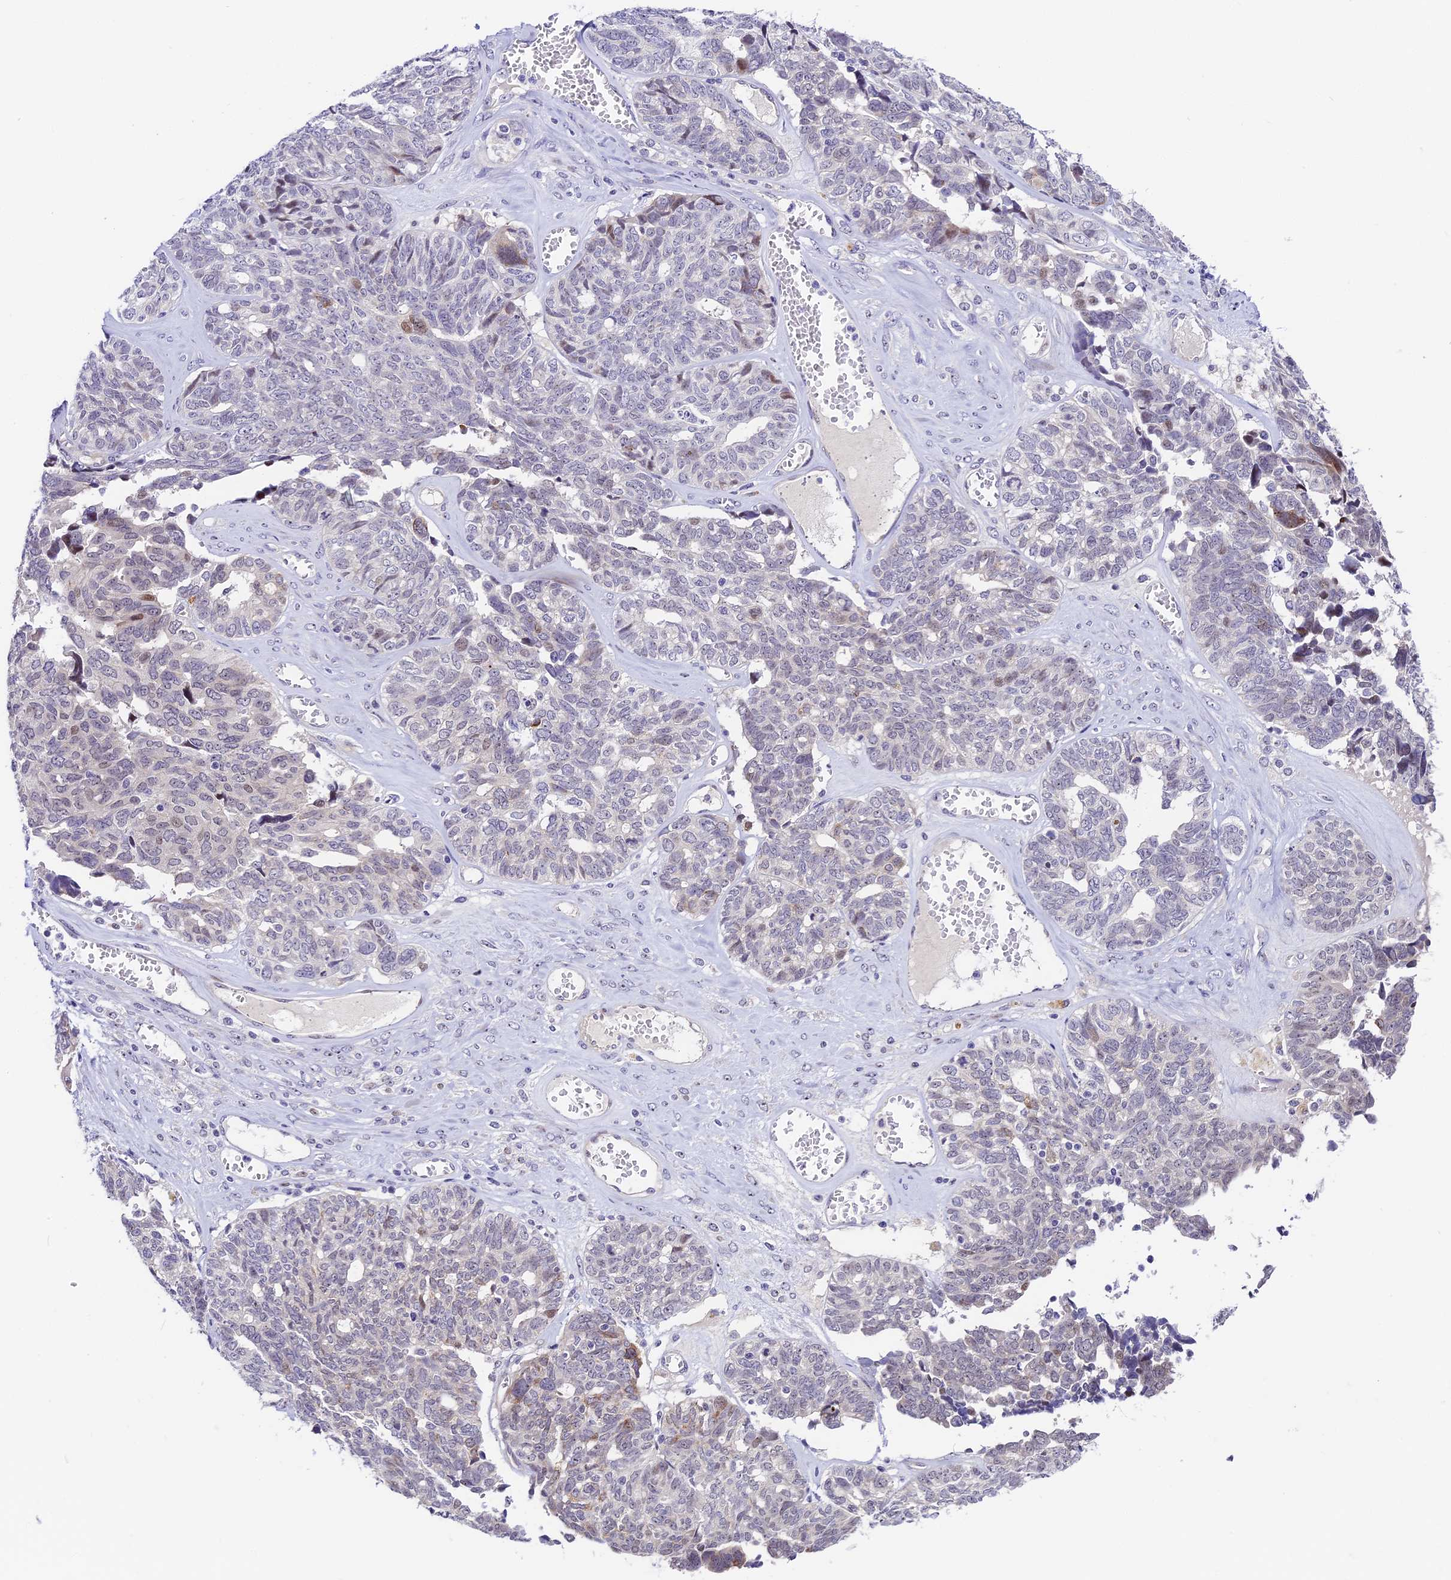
{"staining": {"intensity": "negative", "quantity": "none", "location": "none"}, "tissue": "ovarian cancer", "cell_type": "Tumor cells", "image_type": "cancer", "snomed": [{"axis": "morphology", "description": "Cystadenocarcinoma, serous, NOS"}, {"axis": "topography", "description": "Ovary"}], "caption": "Immunohistochemistry of human serous cystadenocarcinoma (ovarian) demonstrates no expression in tumor cells.", "gene": "MIDN", "patient": {"sex": "female", "age": 79}}